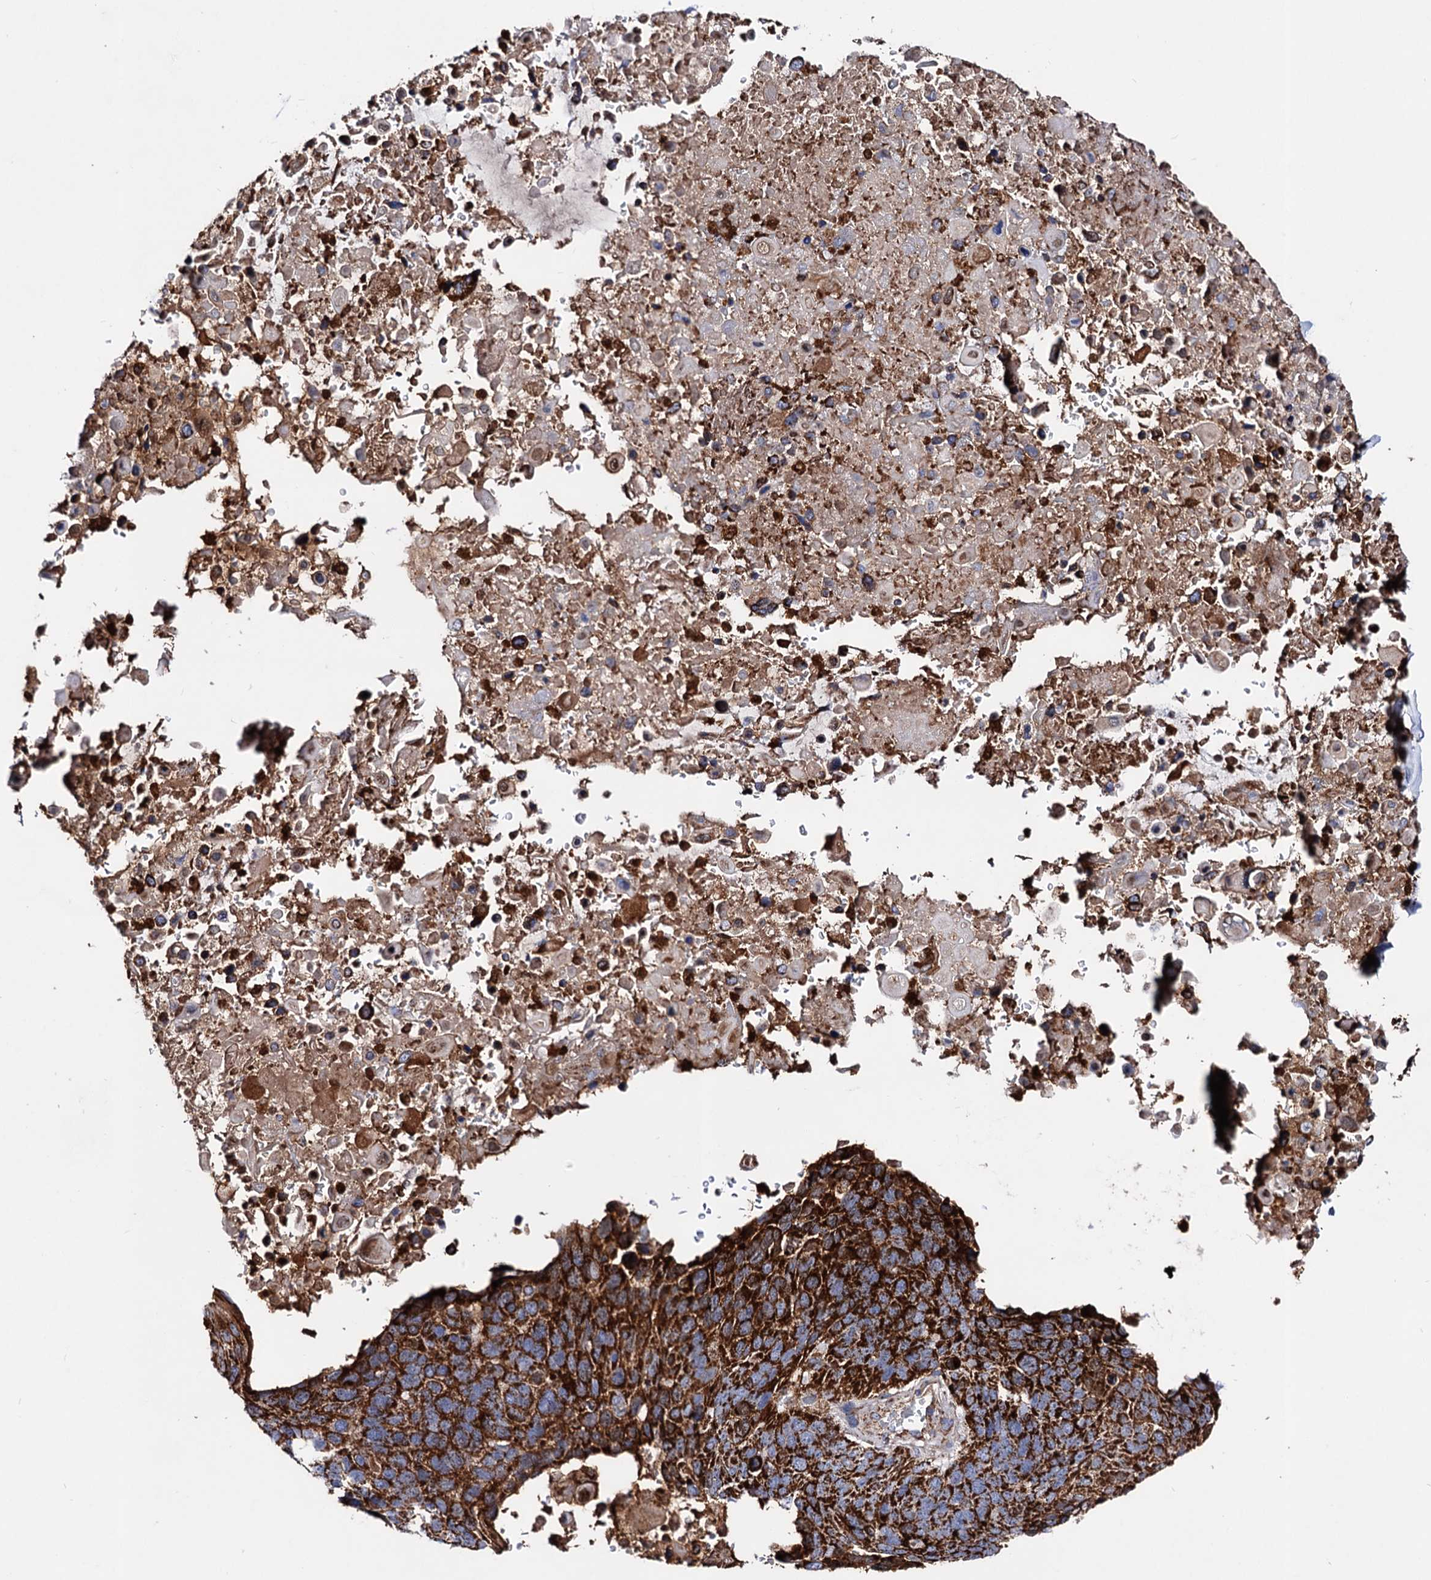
{"staining": {"intensity": "strong", "quantity": ">75%", "location": "cytoplasmic/membranous"}, "tissue": "lung cancer", "cell_type": "Tumor cells", "image_type": "cancer", "snomed": [{"axis": "morphology", "description": "Squamous cell carcinoma, NOS"}, {"axis": "topography", "description": "Lung"}], "caption": "The photomicrograph displays a brown stain indicating the presence of a protein in the cytoplasmic/membranous of tumor cells in lung cancer (squamous cell carcinoma). (DAB = brown stain, brightfield microscopy at high magnification).", "gene": "ACAD9", "patient": {"sex": "male", "age": 66}}